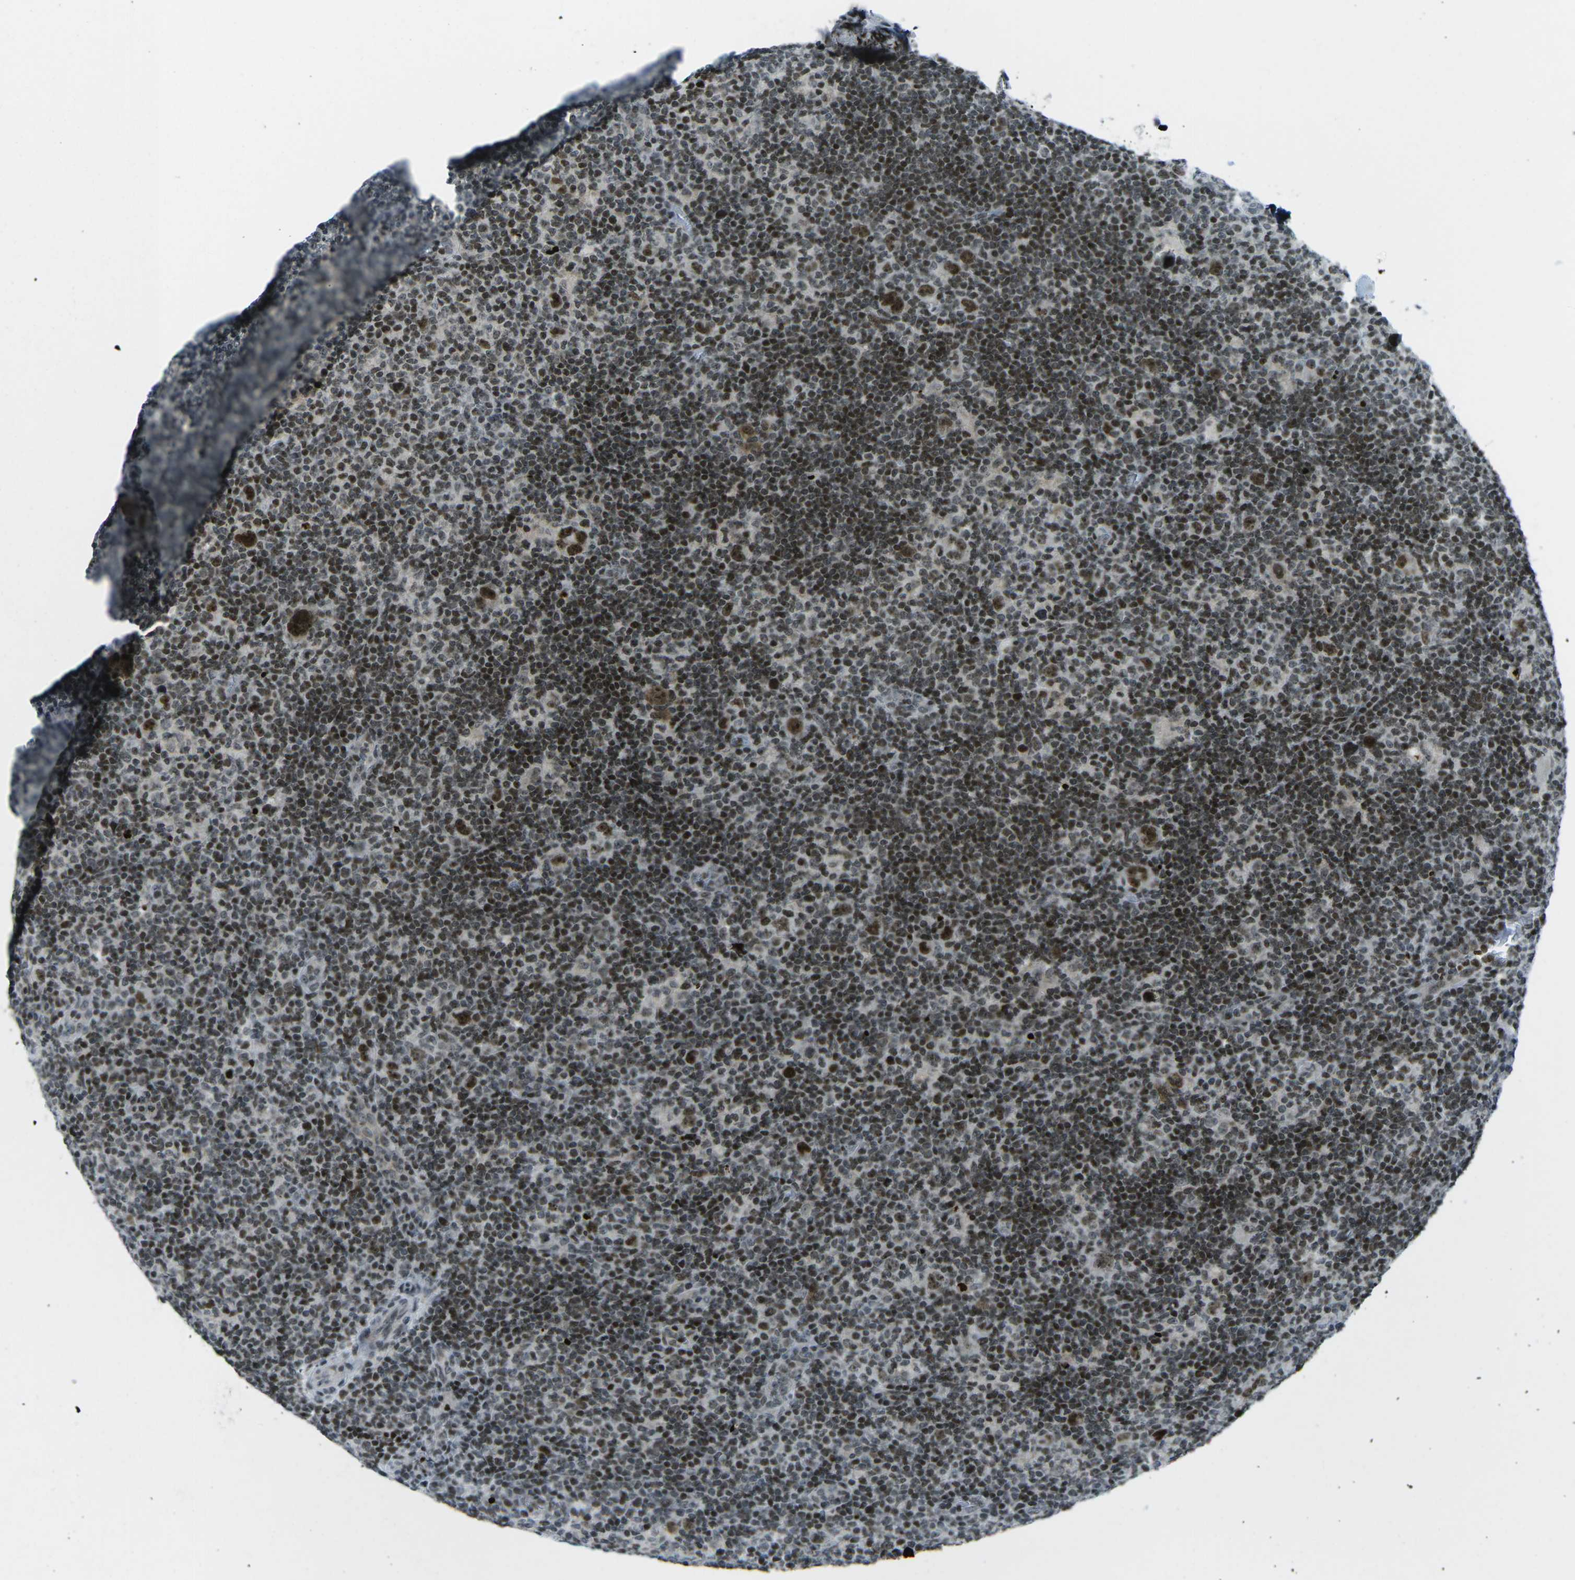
{"staining": {"intensity": "strong", "quantity": ">75%", "location": "nuclear"}, "tissue": "lymphoma", "cell_type": "Tumor cells", "image_type": "cancer", "snomed": [{"axis": "morphology", "description": "Hodgkin's disease, NOS"}, {"axis": "topography", "description": "Lymph node"}], "caption": "Human Hodgkin's disease stained for a protein (brown) displays strong nuclear positive positivity in approximately >75% of tumor cells.", "gene": "EME1", "patient": {"sex": "female", "age": 57}}